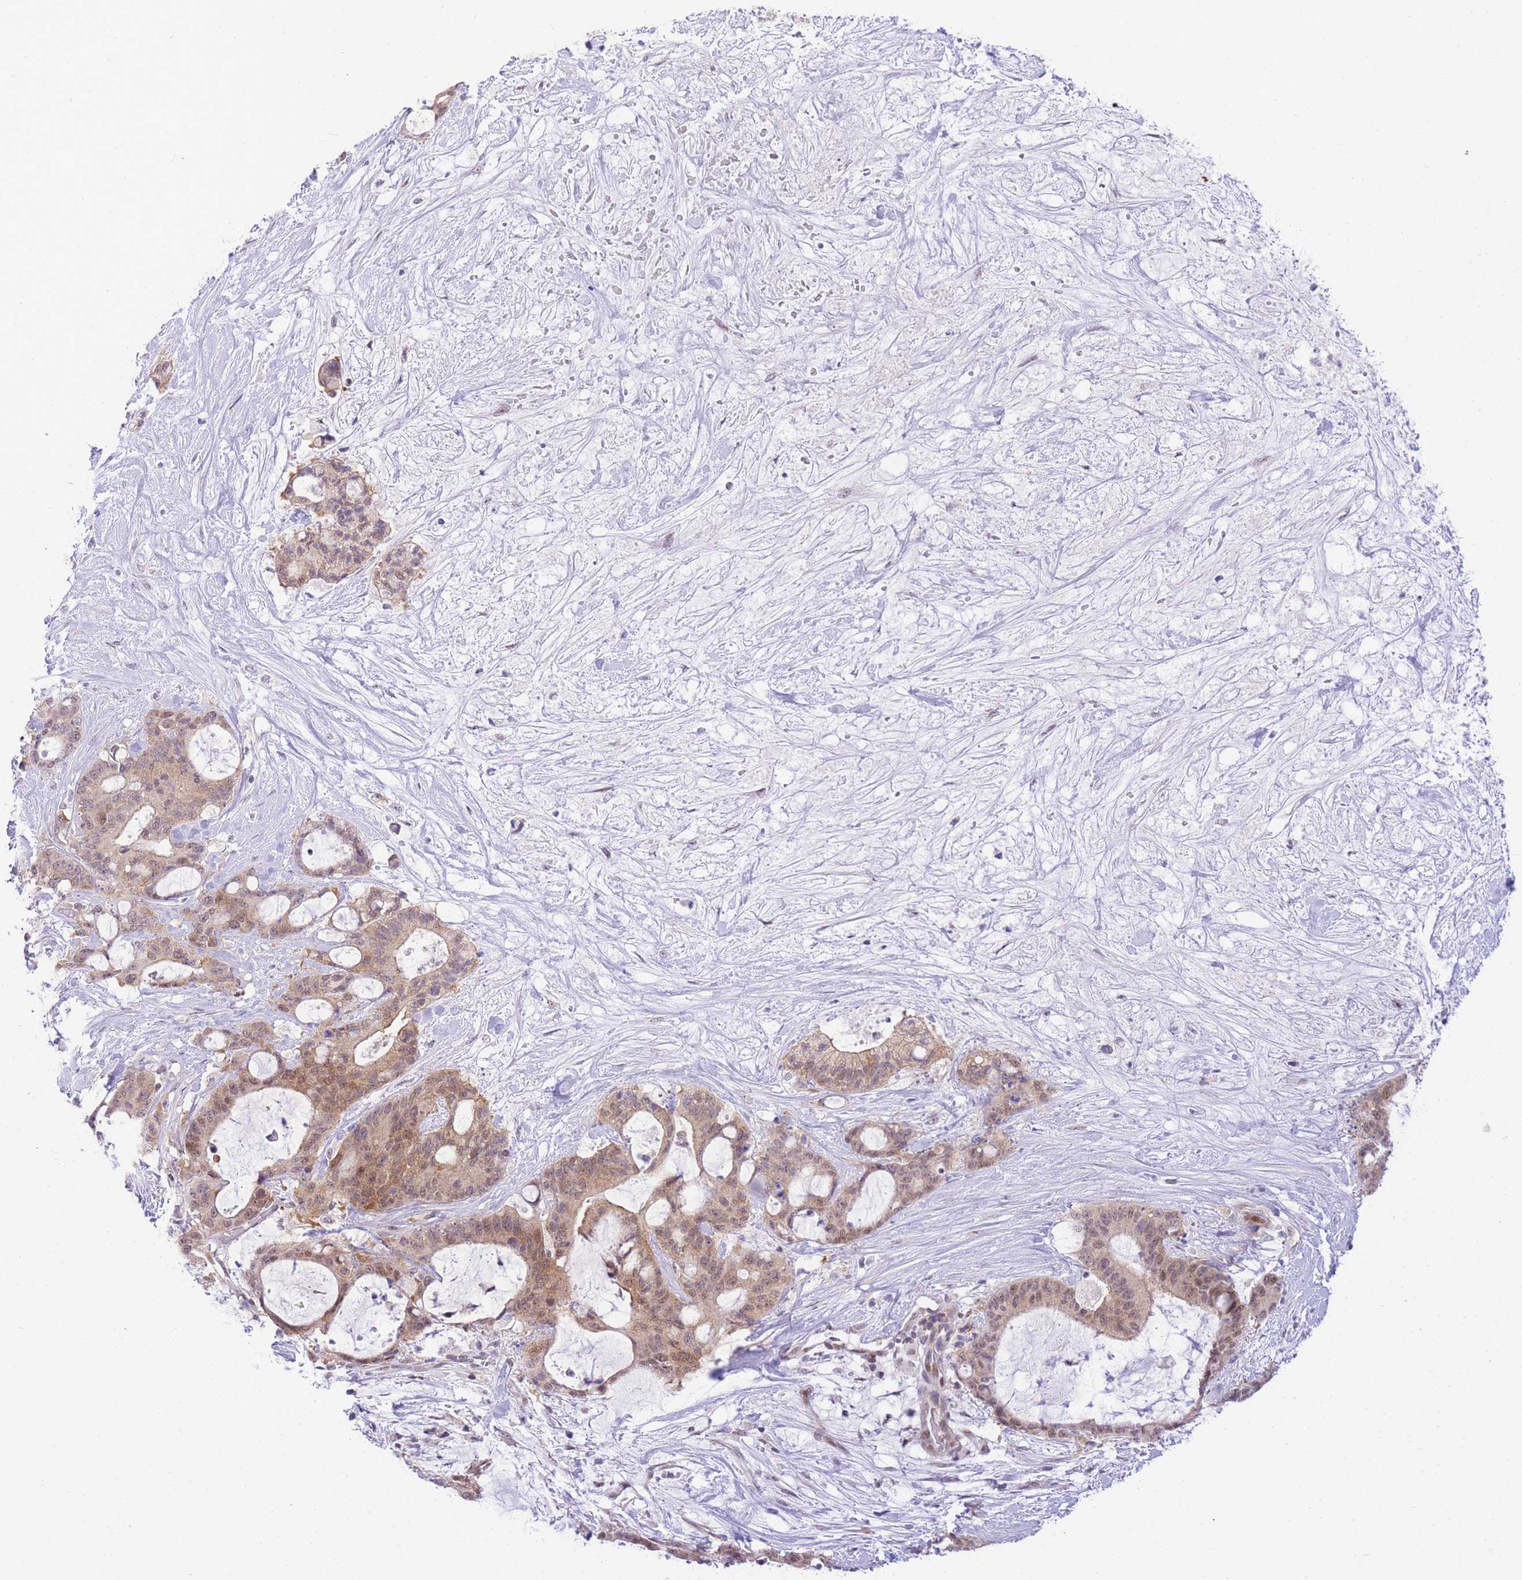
{"staining": {"intensity": "moderate", "quantity": ">75%", "location": "cytoplasmic/membranous,nuclear"}, "tissue": "liver cancer", "cell_type": "Tumor cells", "image_type": "cancer", "snomed": [{"axis": "morphology", "description": "Normal tissue, NOS"}, {"axis": "morphology", "description": "Cholangiocarcinoma"}, {"axis": "topography", "description": "Liver"}, {"axis": "topography", "description": "Peripheral nerve tissue"}], "caption": "A photomicrograph of human liver cholangiocarcinoma stained for a protein displays moderate cytoplasmic/membranous and nuclear brown staining in tumor cells.", "gene": "STK39", "patient": {"sex": "female", "age": 73}}